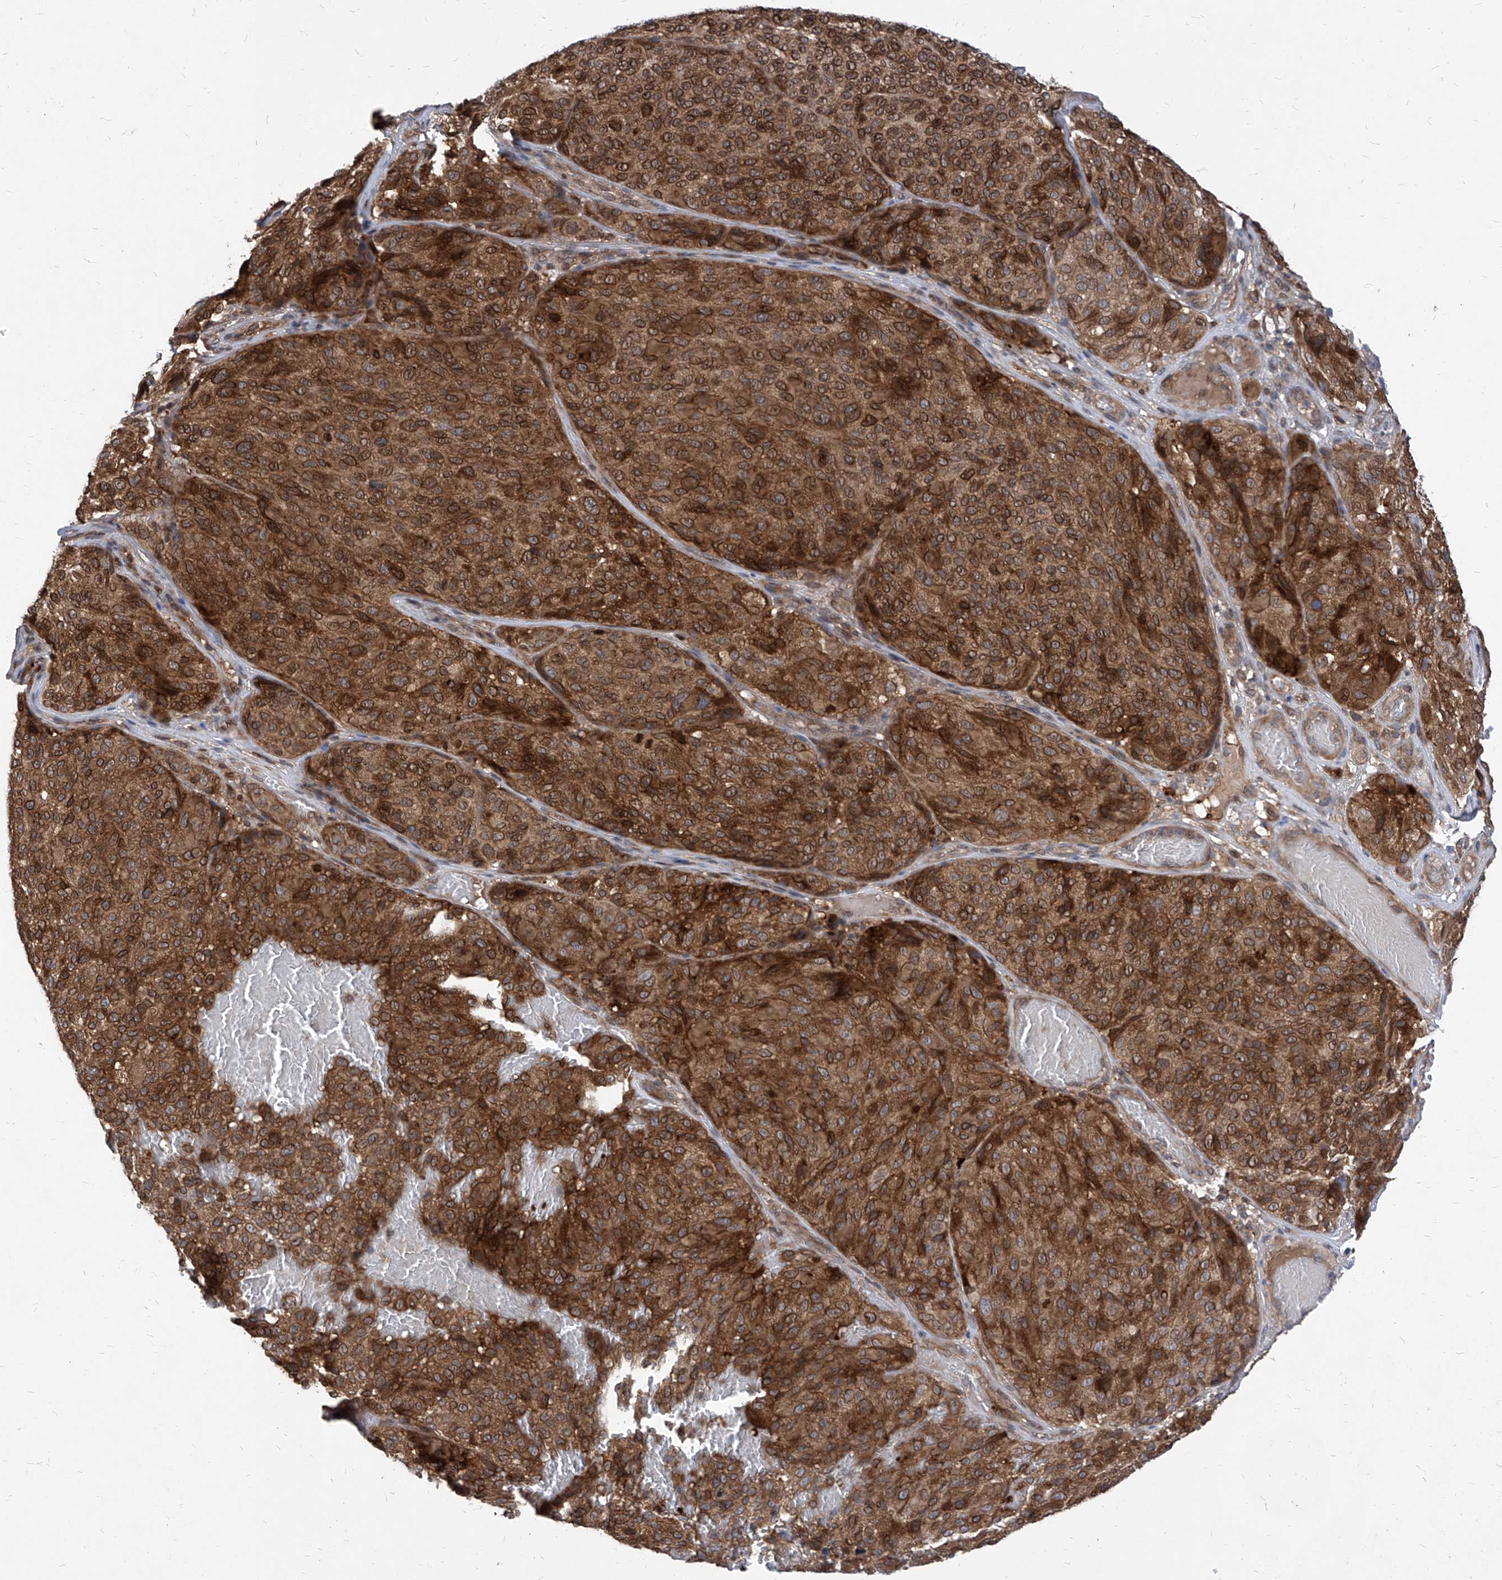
{"staining": {"intensity": "moderate", "quantity": ">75%", "location": "cytoplasmic/membranous"}, "tissue": "melanoma", "cell_type": "Tumor cells", "image_type": "cancer", "snomed": [{"axis": "morphology", "description": "Malignant melanoma, NOS"}, {"axis": "topography", "description": "Skin"}], "caption": "Protein expression analysis of human melanoma reveals moderate cytoplasmic/membranous staining in approximately >75% of tumor cells.", "gene": "KPNB1", "patient": {"sex": "male", "age": 83}}